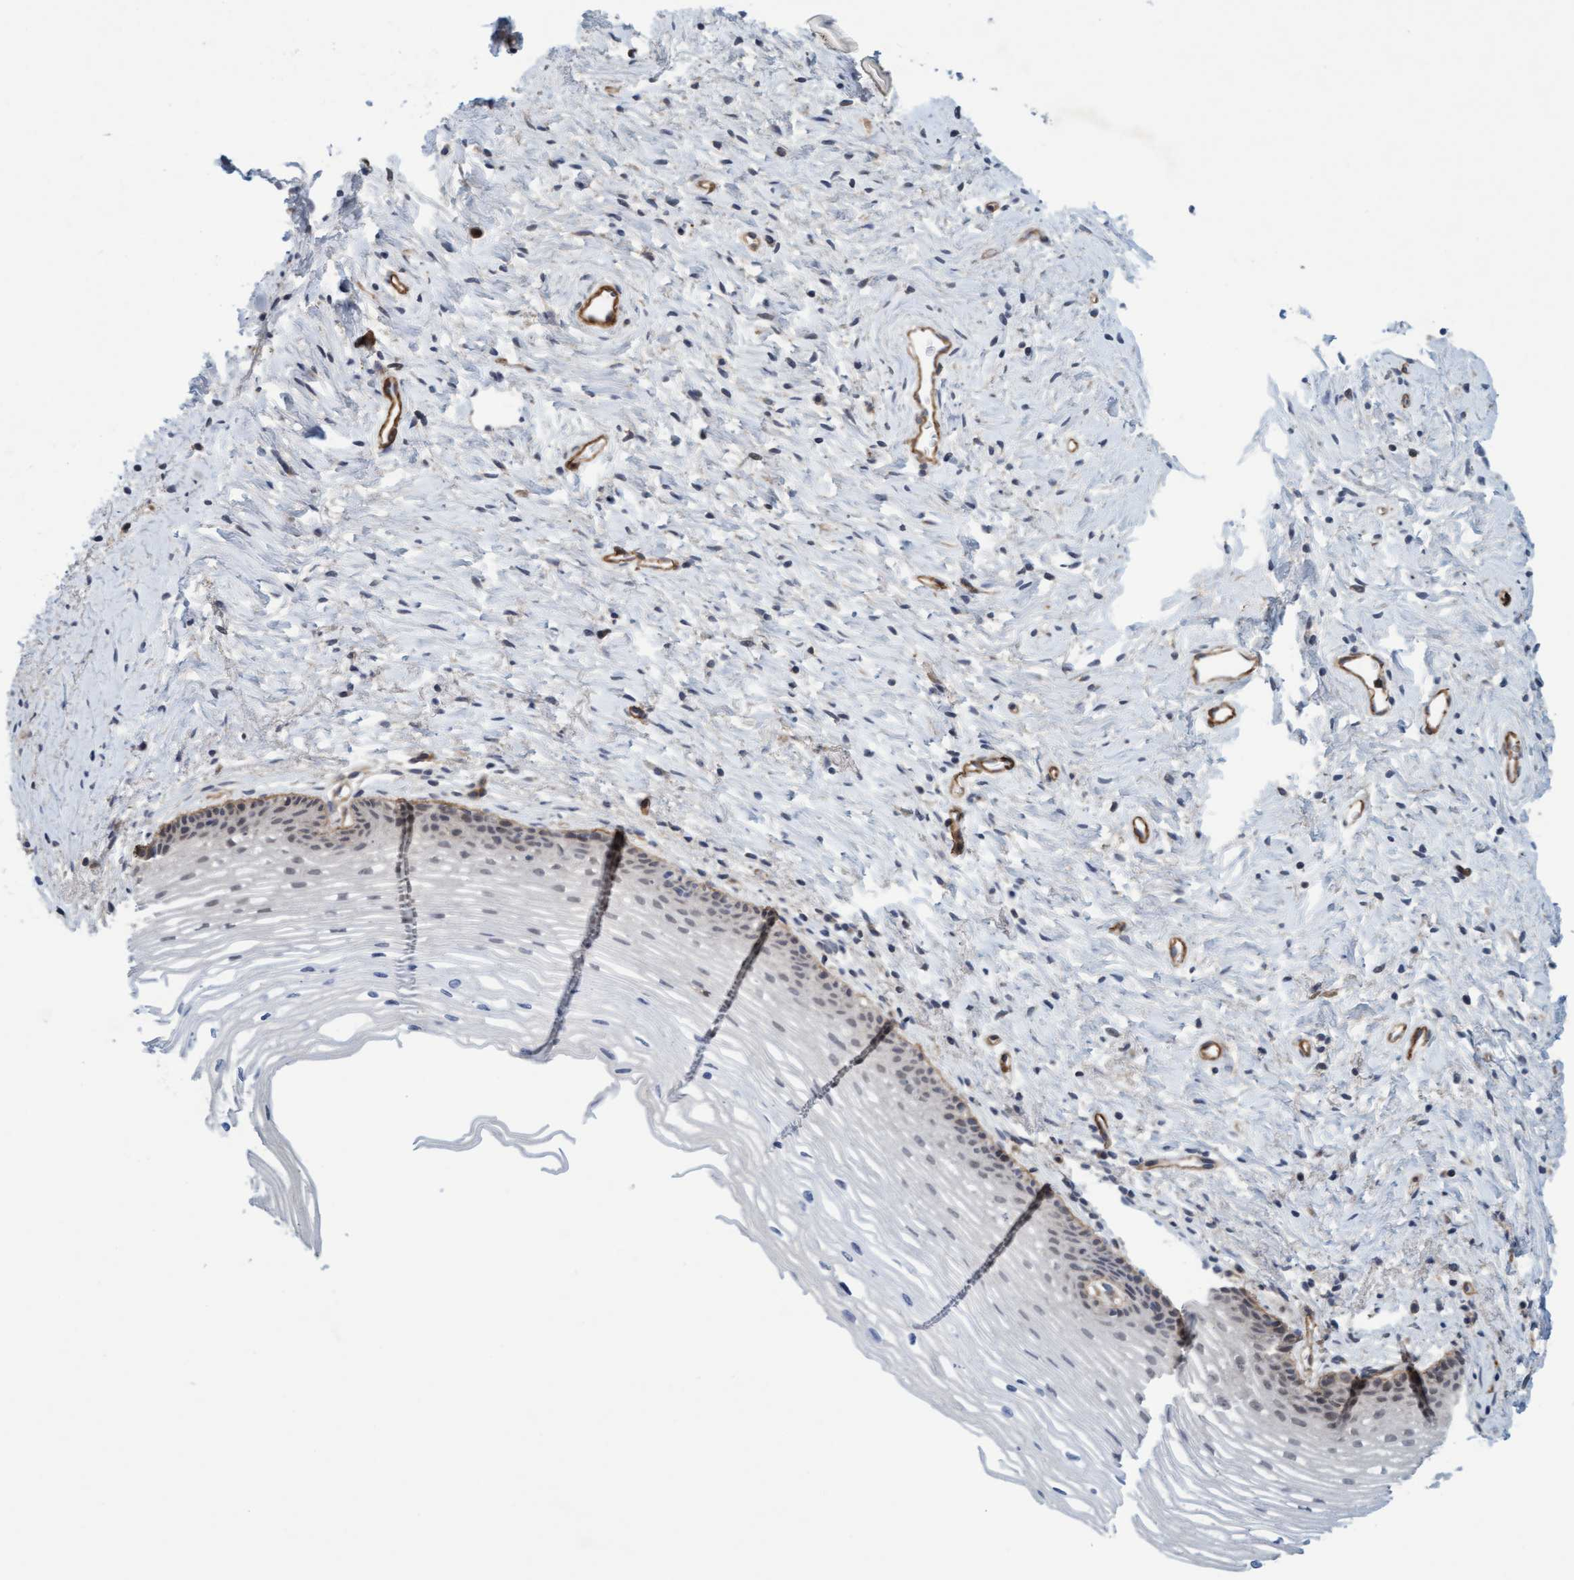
{"staining": {"intensity": "negative", "quantity": "none", "location": "none"}, "tissue": "cervix", "cell_type": "Glandular cells", "image_type": "normal", "snomed": [{"axis": "morphology", "description": "Normal tissue, NOS"}, {"axis": "topography", "description": "Cervix"}], "caption": "The image shows no significant expression in glandular cells of cervix.", "gene": "TSTD2", "patient": {"sex": "female", "age": 77}}